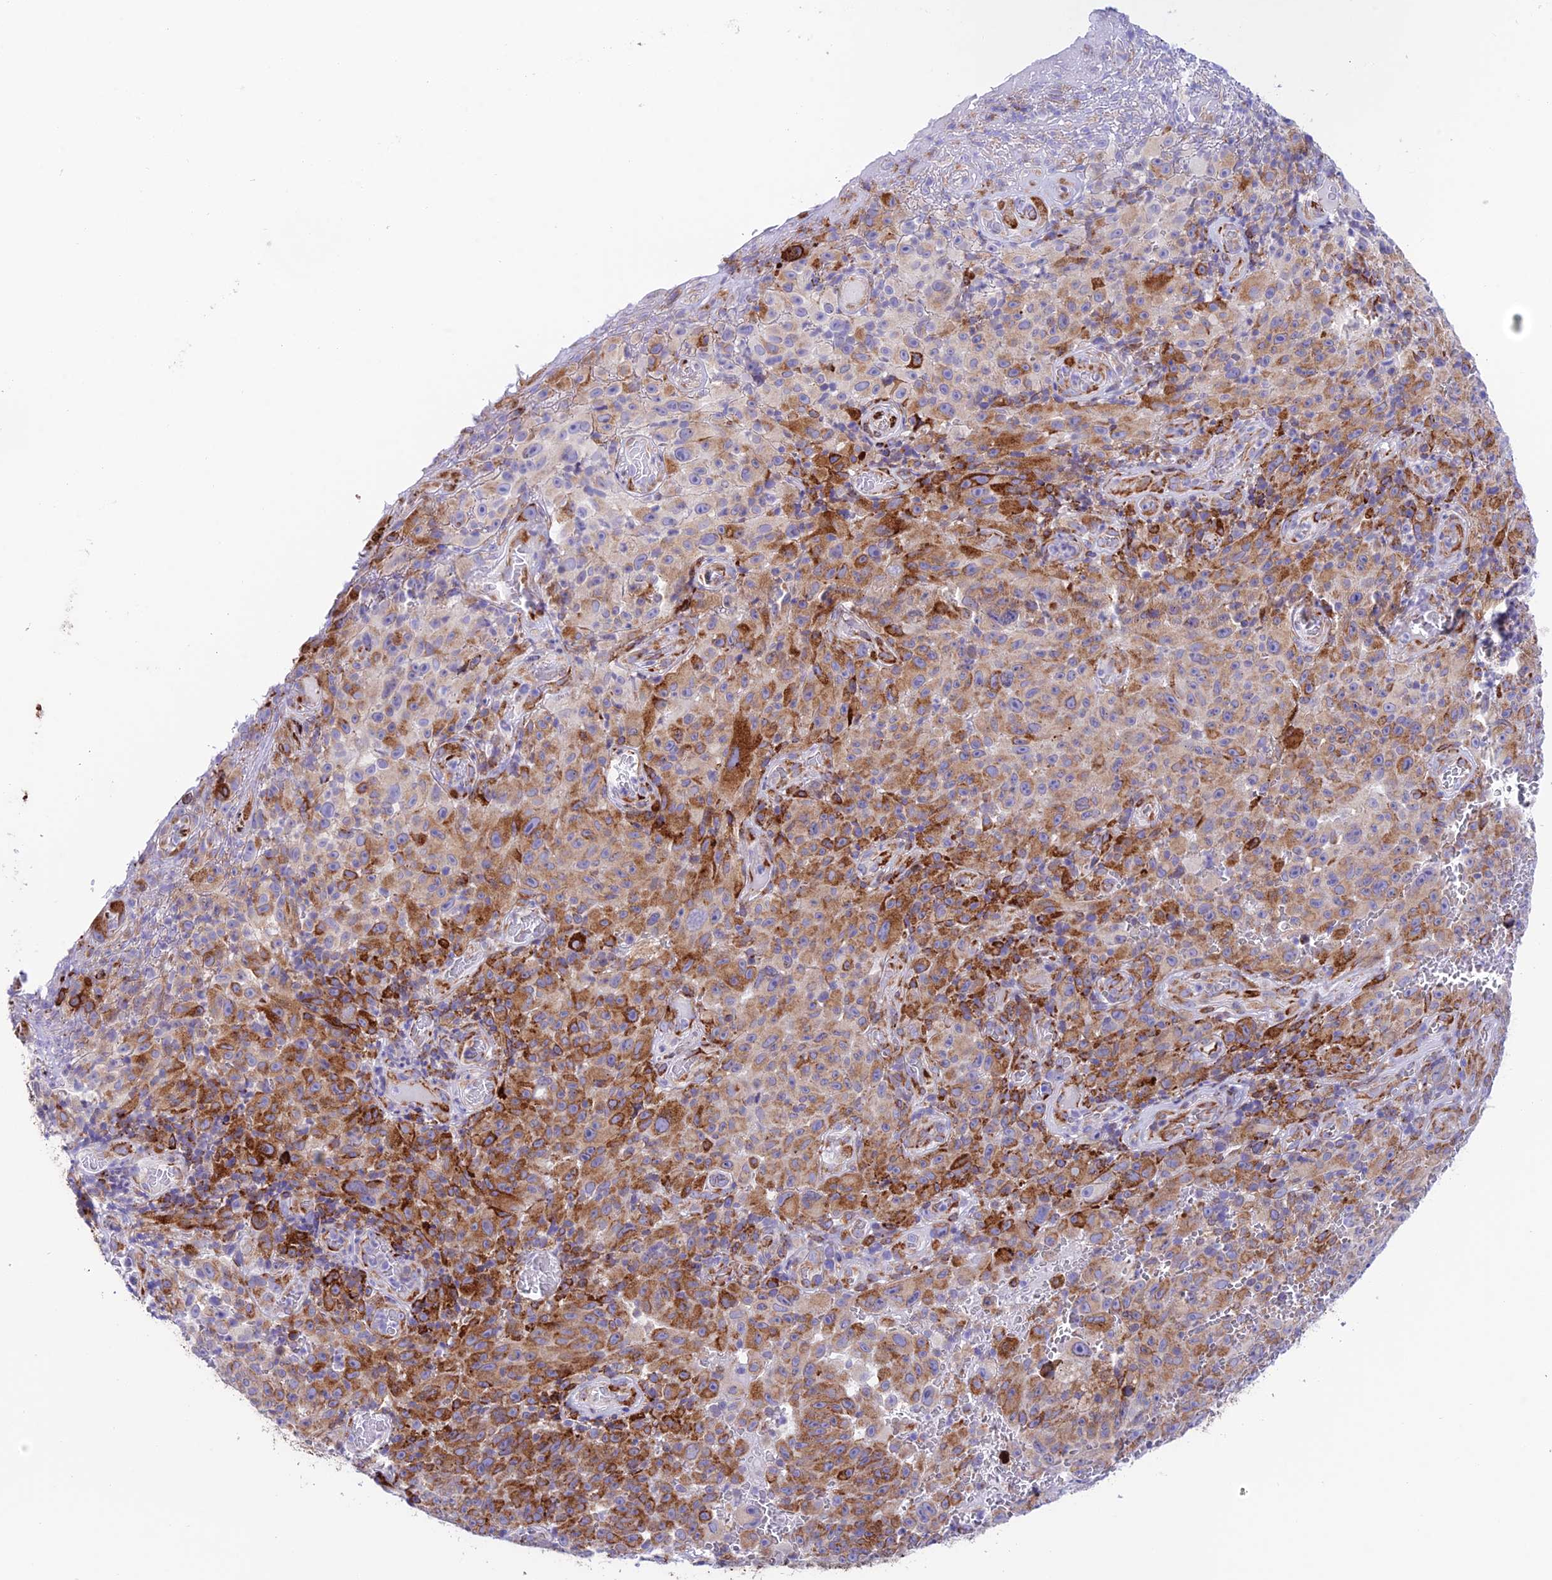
{"staining": {"intensity": "moderate", "quantity": ">75%", "location": "cytoplasmic/membranous"}, "tissue": "melanoma", "cell_type": "Tumor cells", "image_type": "cancer", "snomed": [{"axis": "morphology", "description": "Malignant melanoma, NOS"}, {"axis": "topography", "description": "Skin"}], "caption": "A brown stain shows moderate cytoplasmic/membranous positivity of a protein in human malignant melanoma tumor cells. (DAB = brown stain, brightfield microscopy at high magnification).", "gene": "TUBGCP6", "patient": {"sex": "female", "age": 82}}